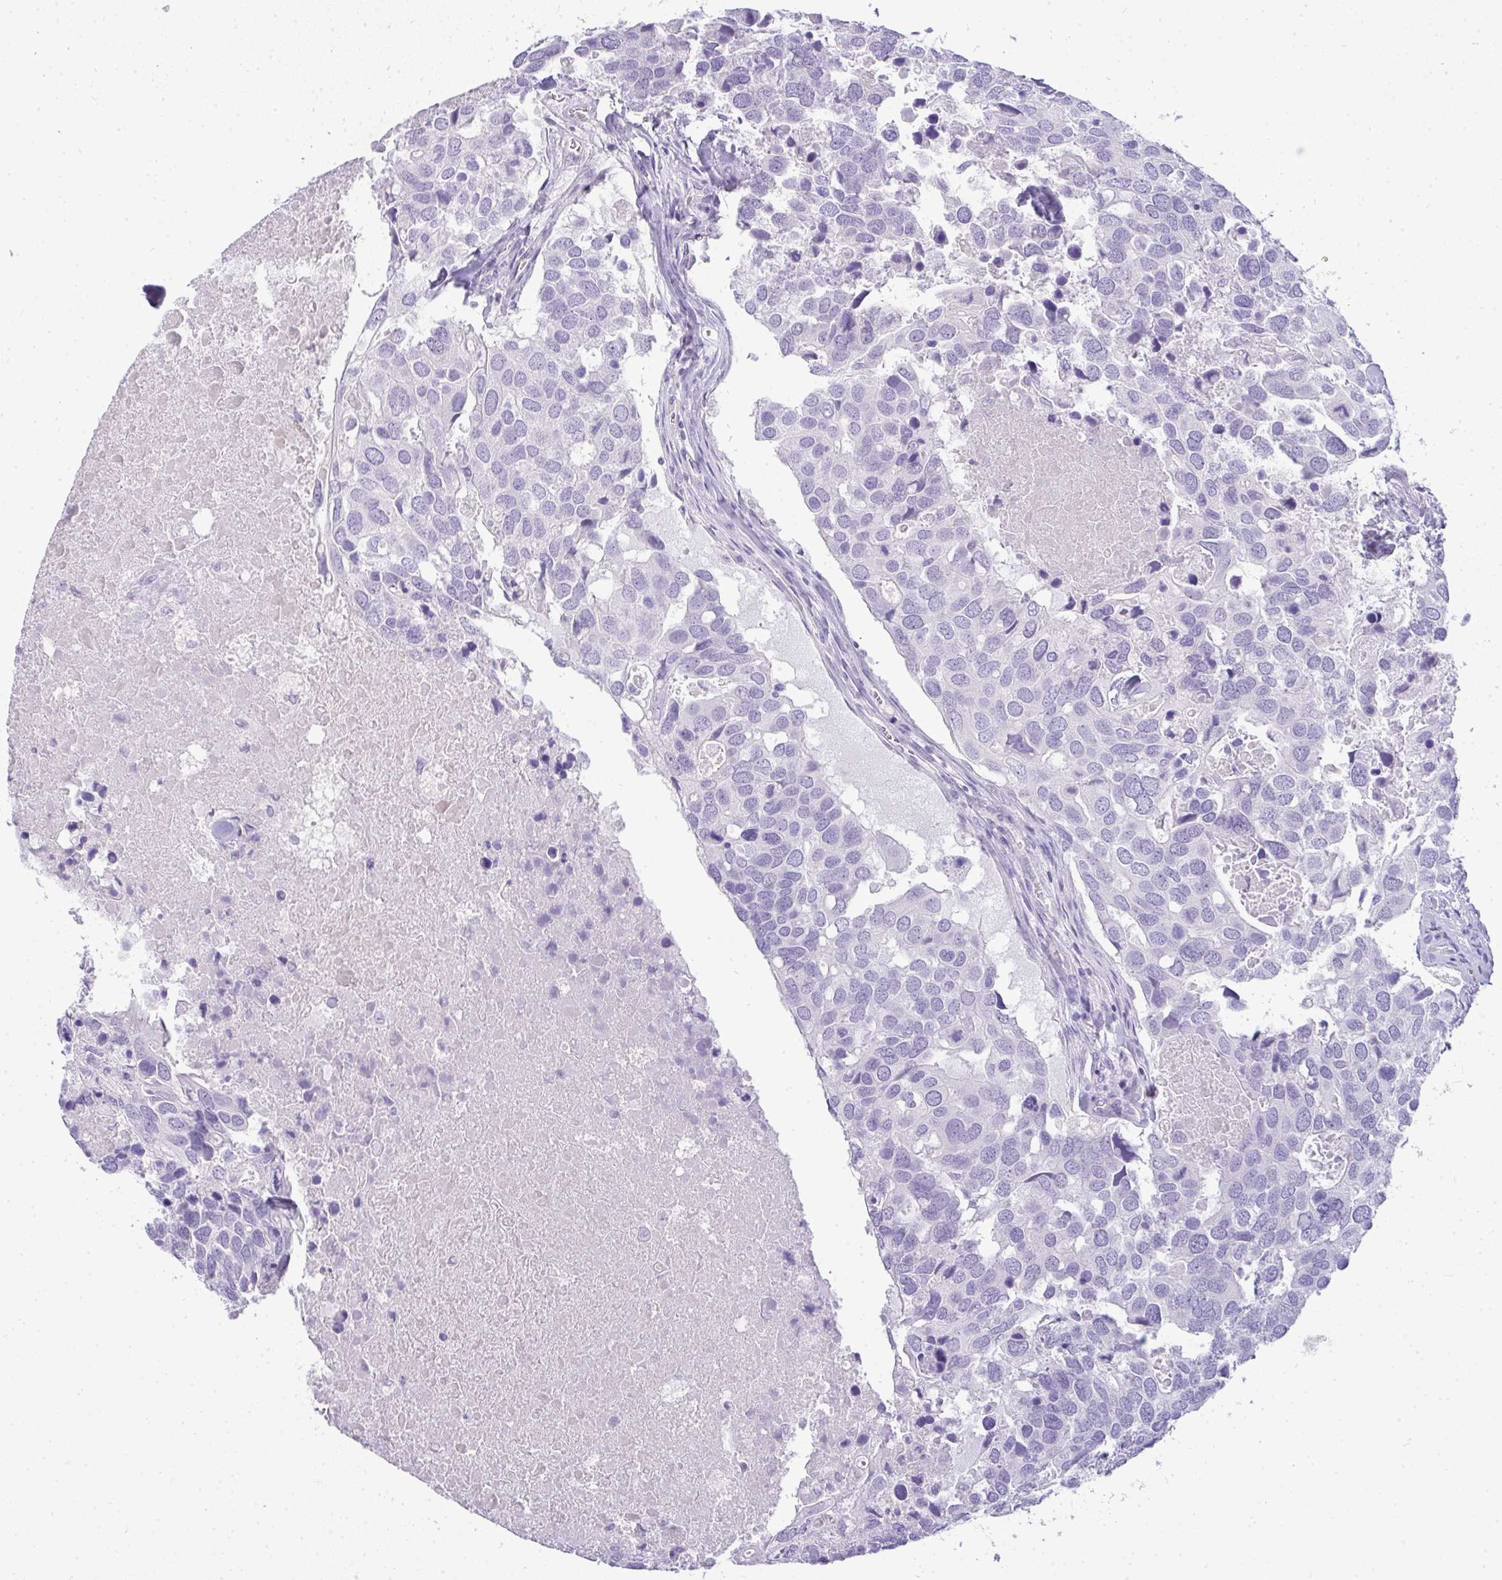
{"staining": {"intensity": "negative", "quantity": "none", "location": "none"}, "tissue": "breast cancer", "cell_type": "Tumor cells", "image_type": "cancer", "snomed": [{"axis": "morphology", "description": "Duct carcinoma"}, {"axis": "topography", "description": "Breast"}], "caption": "The histopathology image exhibits no significant expression in tumor cells of infiltrating ductal carcinoma (breast).", "gene": "LIPE", "patient": {"sex": "female", "age": 83}}